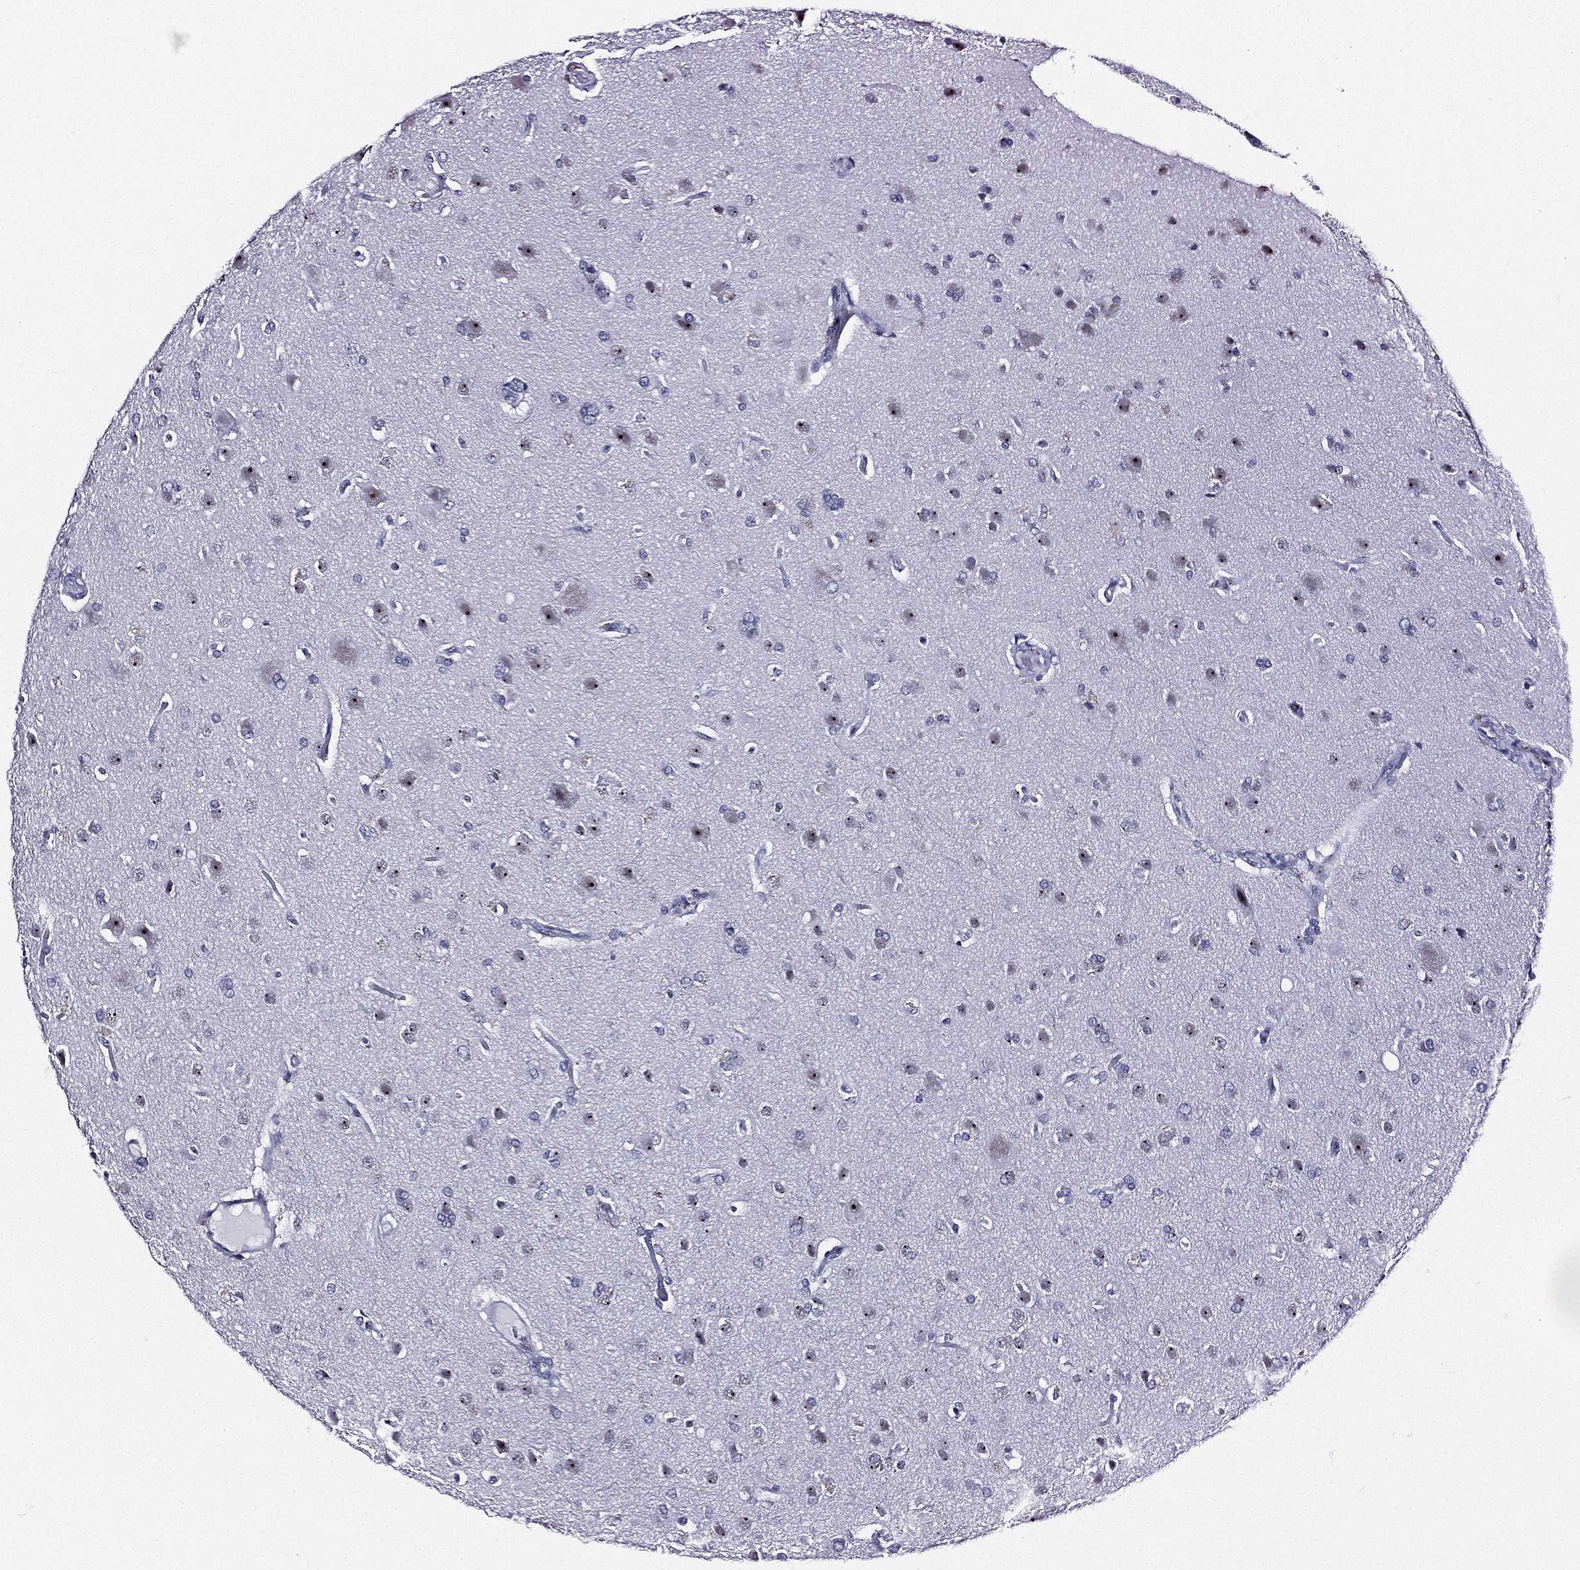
{"staining": {"intensity": "moderate", "quantity": "<25%", "location": "nuclear"}, "tissue": "glioma", "cell_type": "Tumor cells", "image_type": "cancer", "snomed": [{"axis": "morphology", "description": "Glioma, malignant, High grade"}, {"axis": "topography", "description": "Brain"}], "caption": "A brown stain highlights moderate nuclear positivity of a protein in human glioma tumor cells.", "gene": "CD22", "patient": {"sex": "male", "age": 68}}